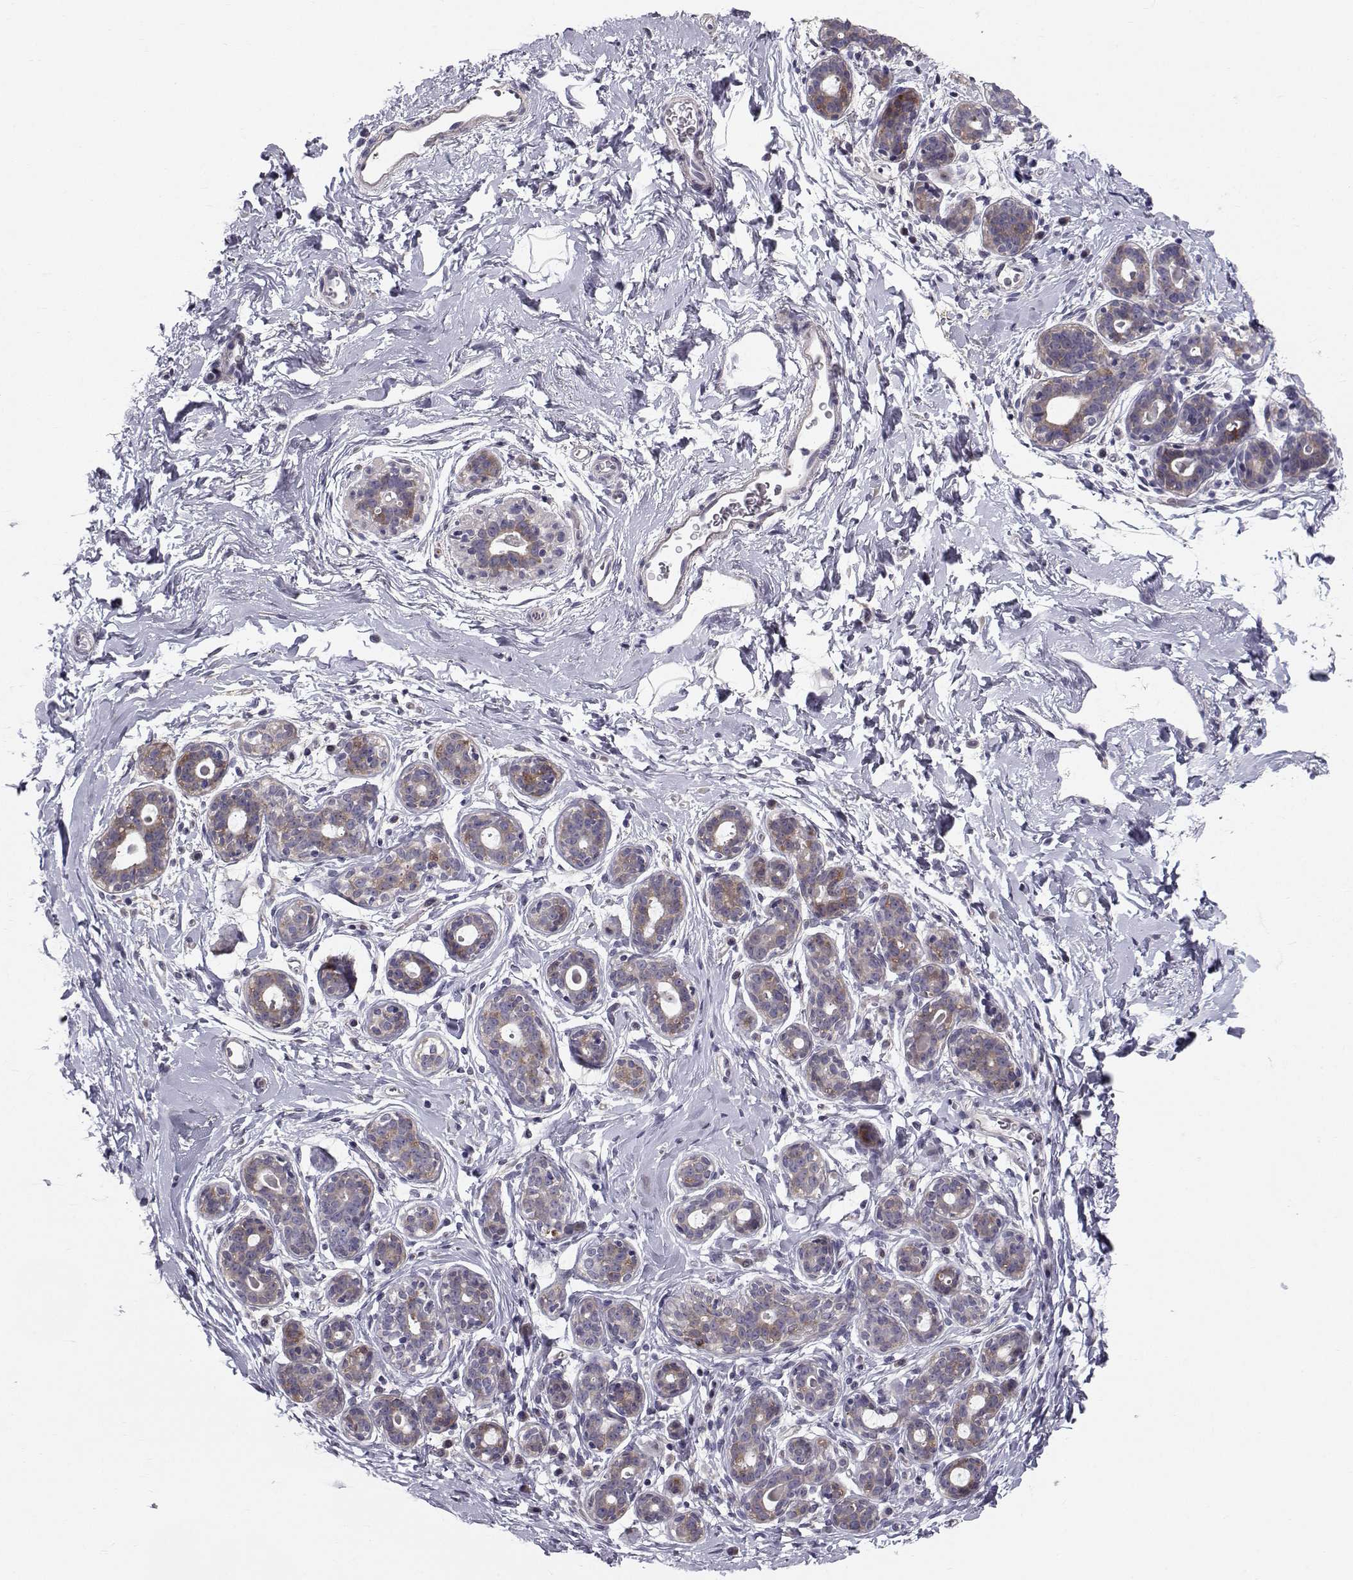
{"staining": {"intensity": "negative", "quantity": "none", "location": "none"}, "tissue": "breast", "cell_type": "Adipocytes", "image_type": "normal", "snomed": [{"axis": "morphology", "description": "Normal tissue, NOS"}, {"axis": "topography", "description": "Breast"}], "caption": "Immunohistochemistry (IHC) of benign breast demonstrates no staining in adipocytes.", "gene": "HSP90AB1", "patient": {"sex": "female", "age": 43}}